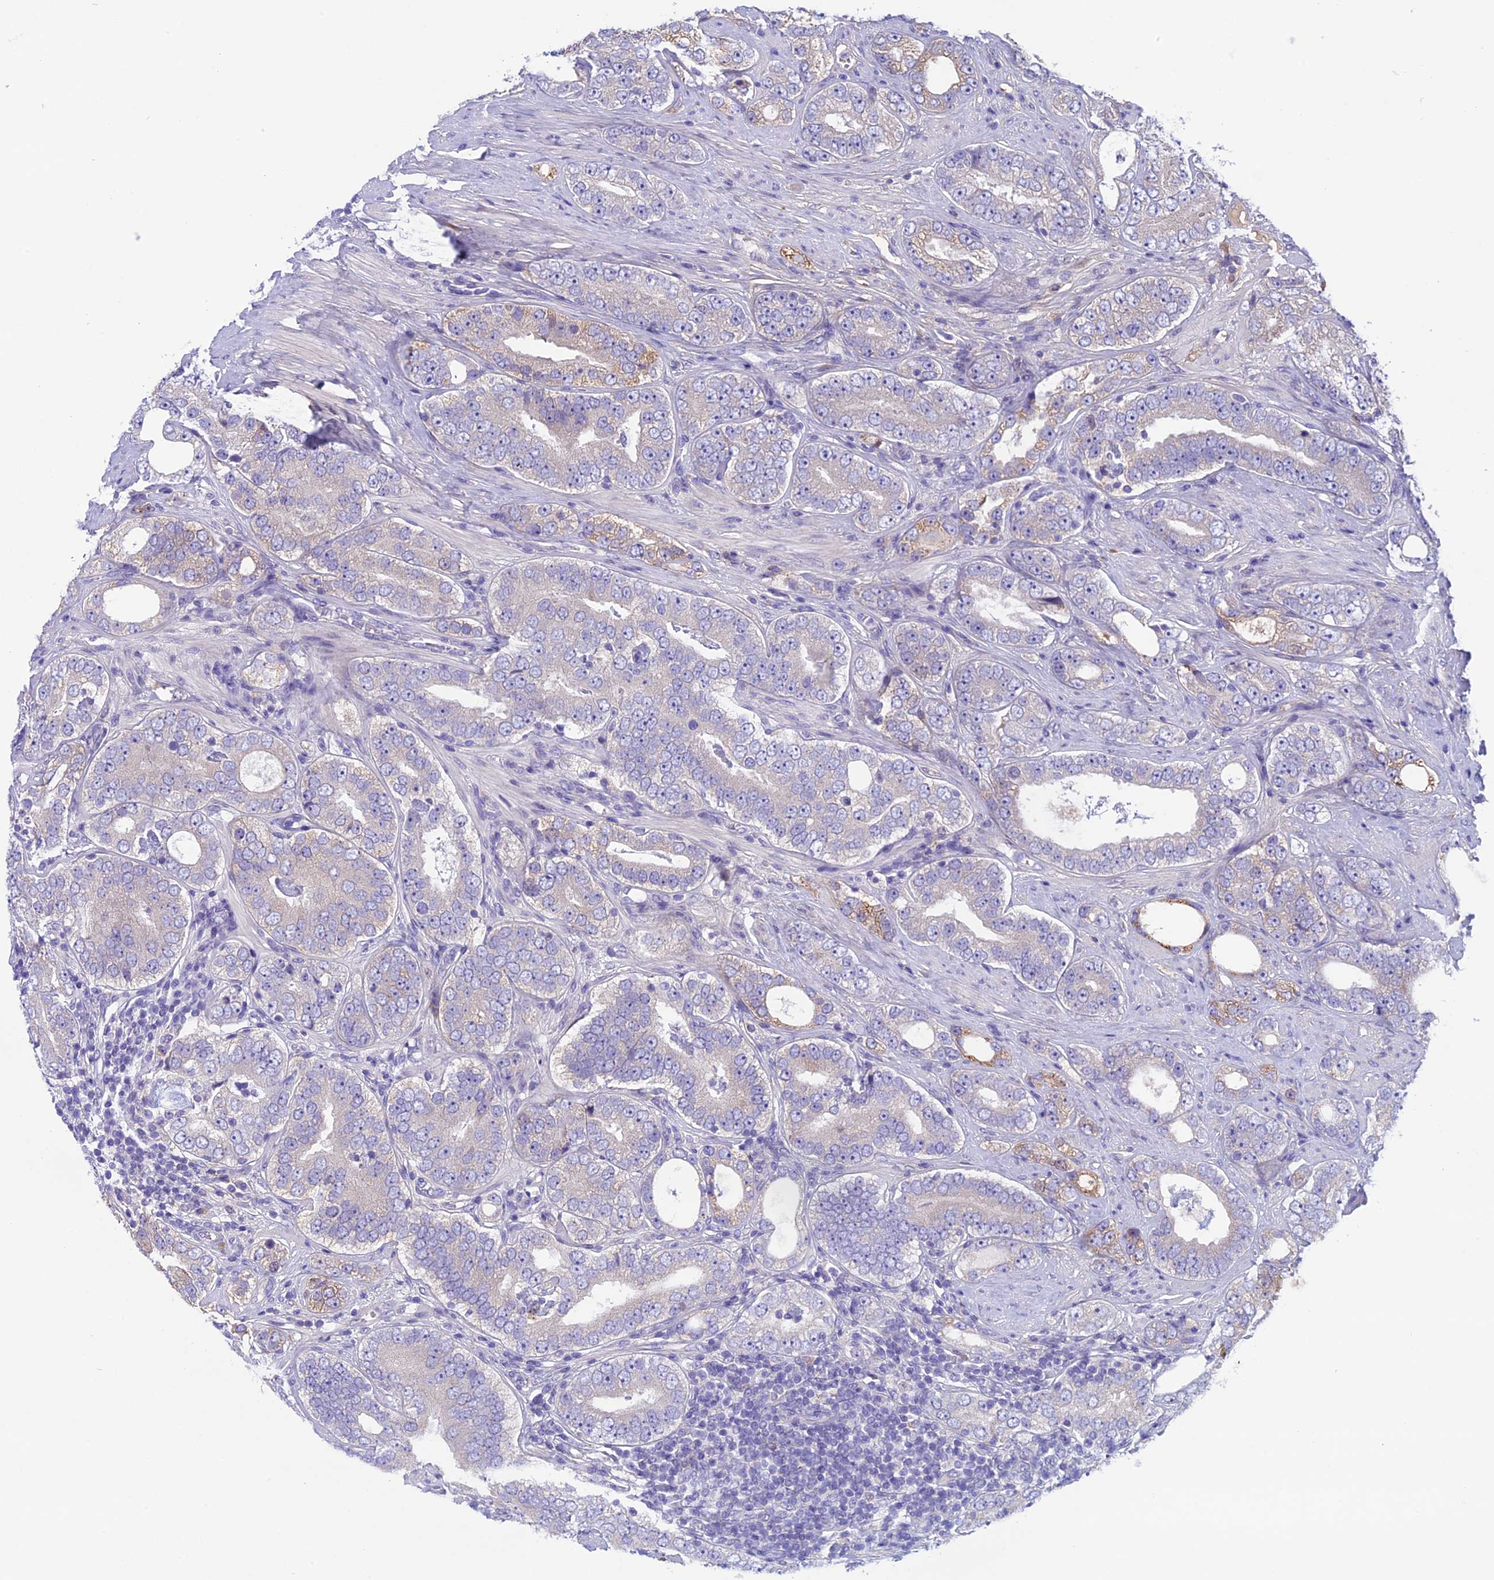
{"staining": {"intensity": "negative", "quantity": "none", "location": "none"}, "tissue": "prostate cancer", "cell_type": "Tumor cells", "image_type": "cancer", "snomed": [{"axis": "morphology", "description": "Adenocarcinoma, High grade"}, {"axis": "topography", "description": "Prostate"}], "caption": "Immunohistochemistry image of human prostate cancer (adenocarcinoma (high-grade)) stained for a protein (brown), which exhibits no staining in tumor cells. (DAB (3,3'-diaminobenzidine) IHC with hematoxylin counter stain).", "gene": "DCTN5", "patient": {"sex": "male", "age": 56}}